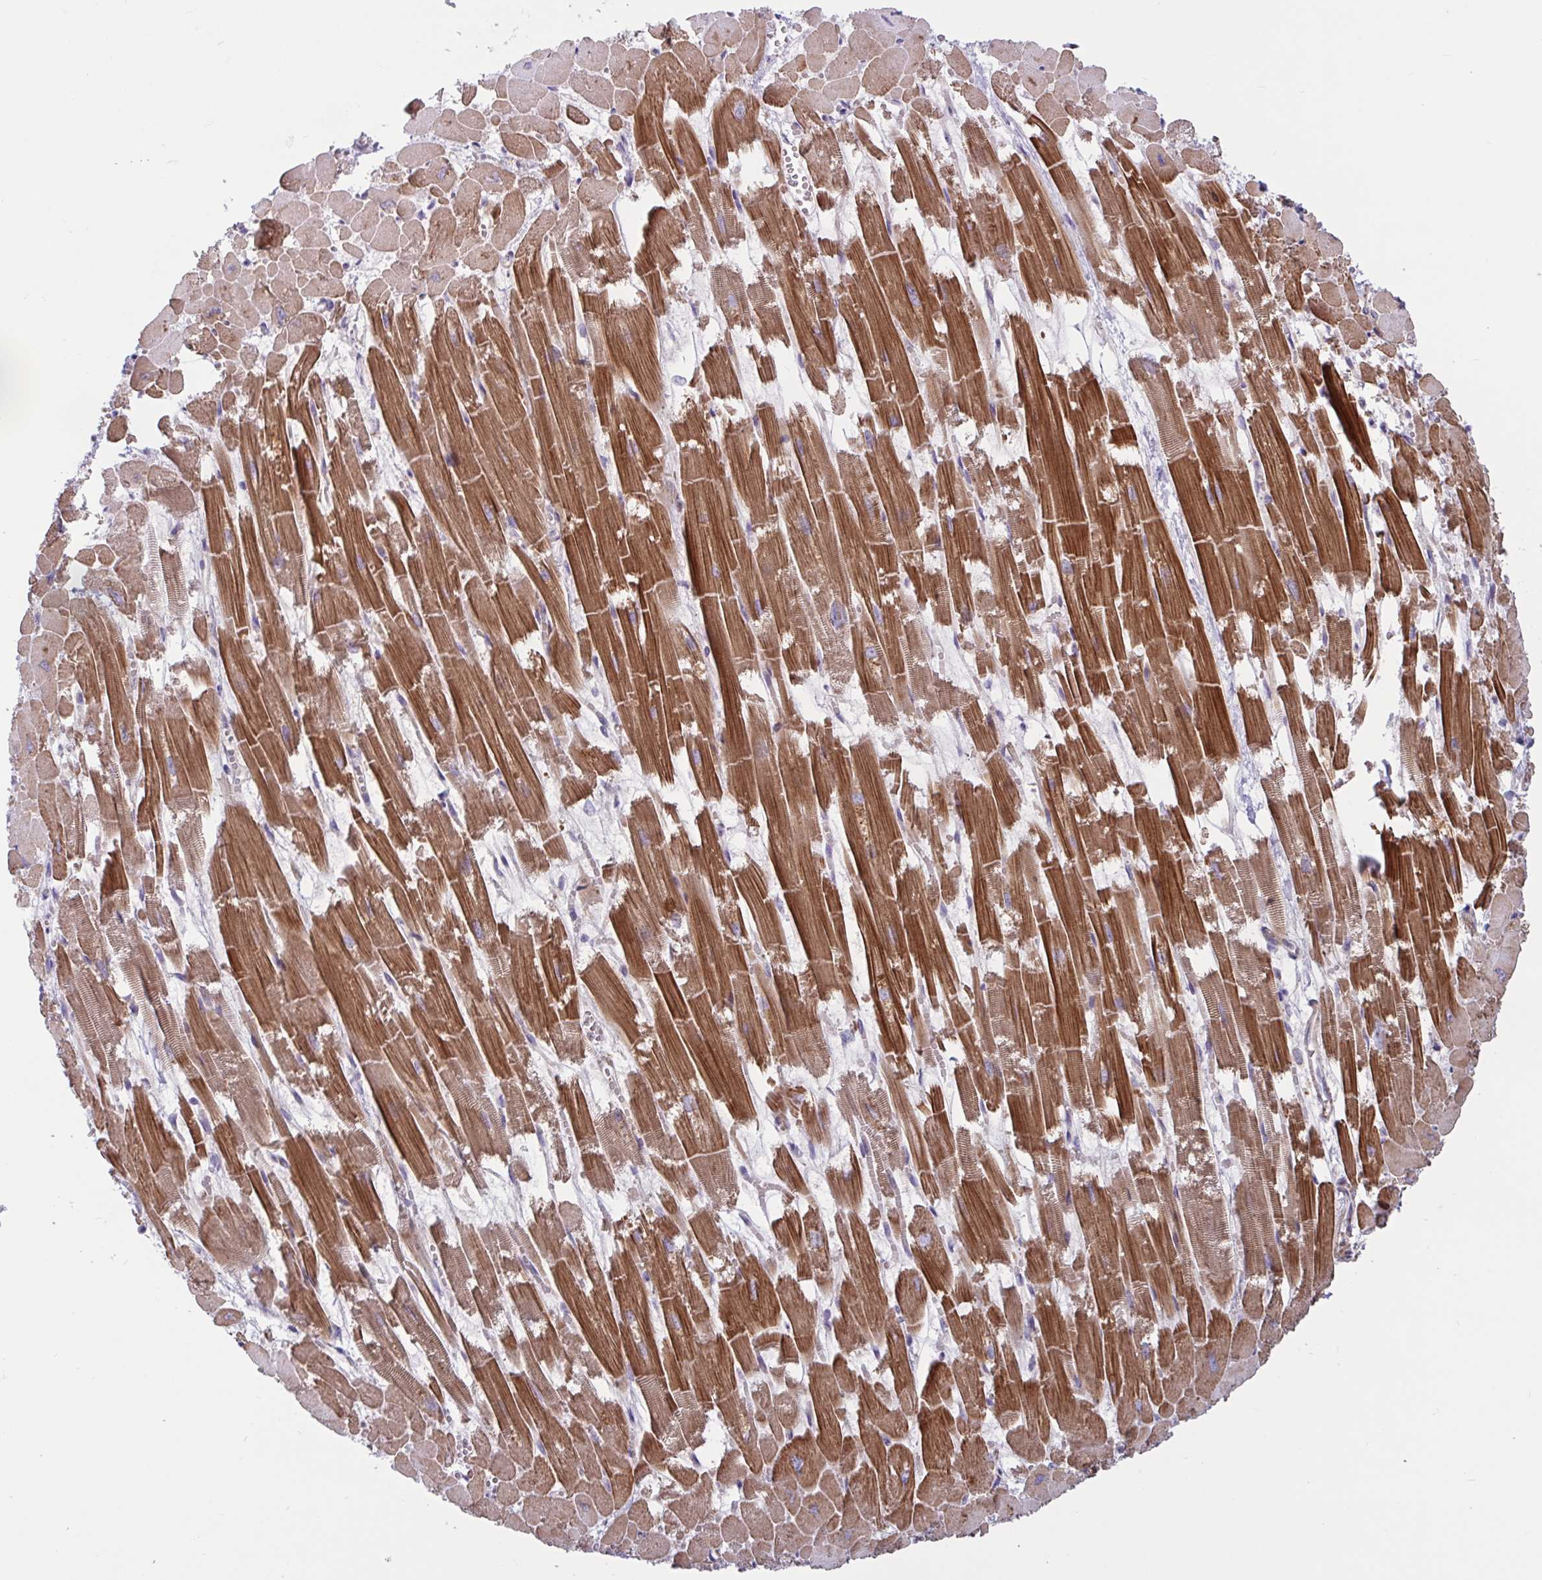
{"staining": {"intensity": "strong", "quantity": ">75%", "location": "cytoplasmic/membranous"}, "tissue": "heart muscle", "cell_type": "Cardiomyocytes", "image_type": "normal", "snomed": [{"axis": "morphology", "description": "Normal tissue, NOS"}, {"axis": "topography", "description": "Heart"}], "caption": "Heart muscle stained with IHC reveals strong cytoplasmic/membranous staining in approximately >75% of cardiomyocytes. The protein of interest is shown in brown color, while the nuclei are stained blue.", "gene": "TANK", "patient": {"sex": "female", "age": 52}}